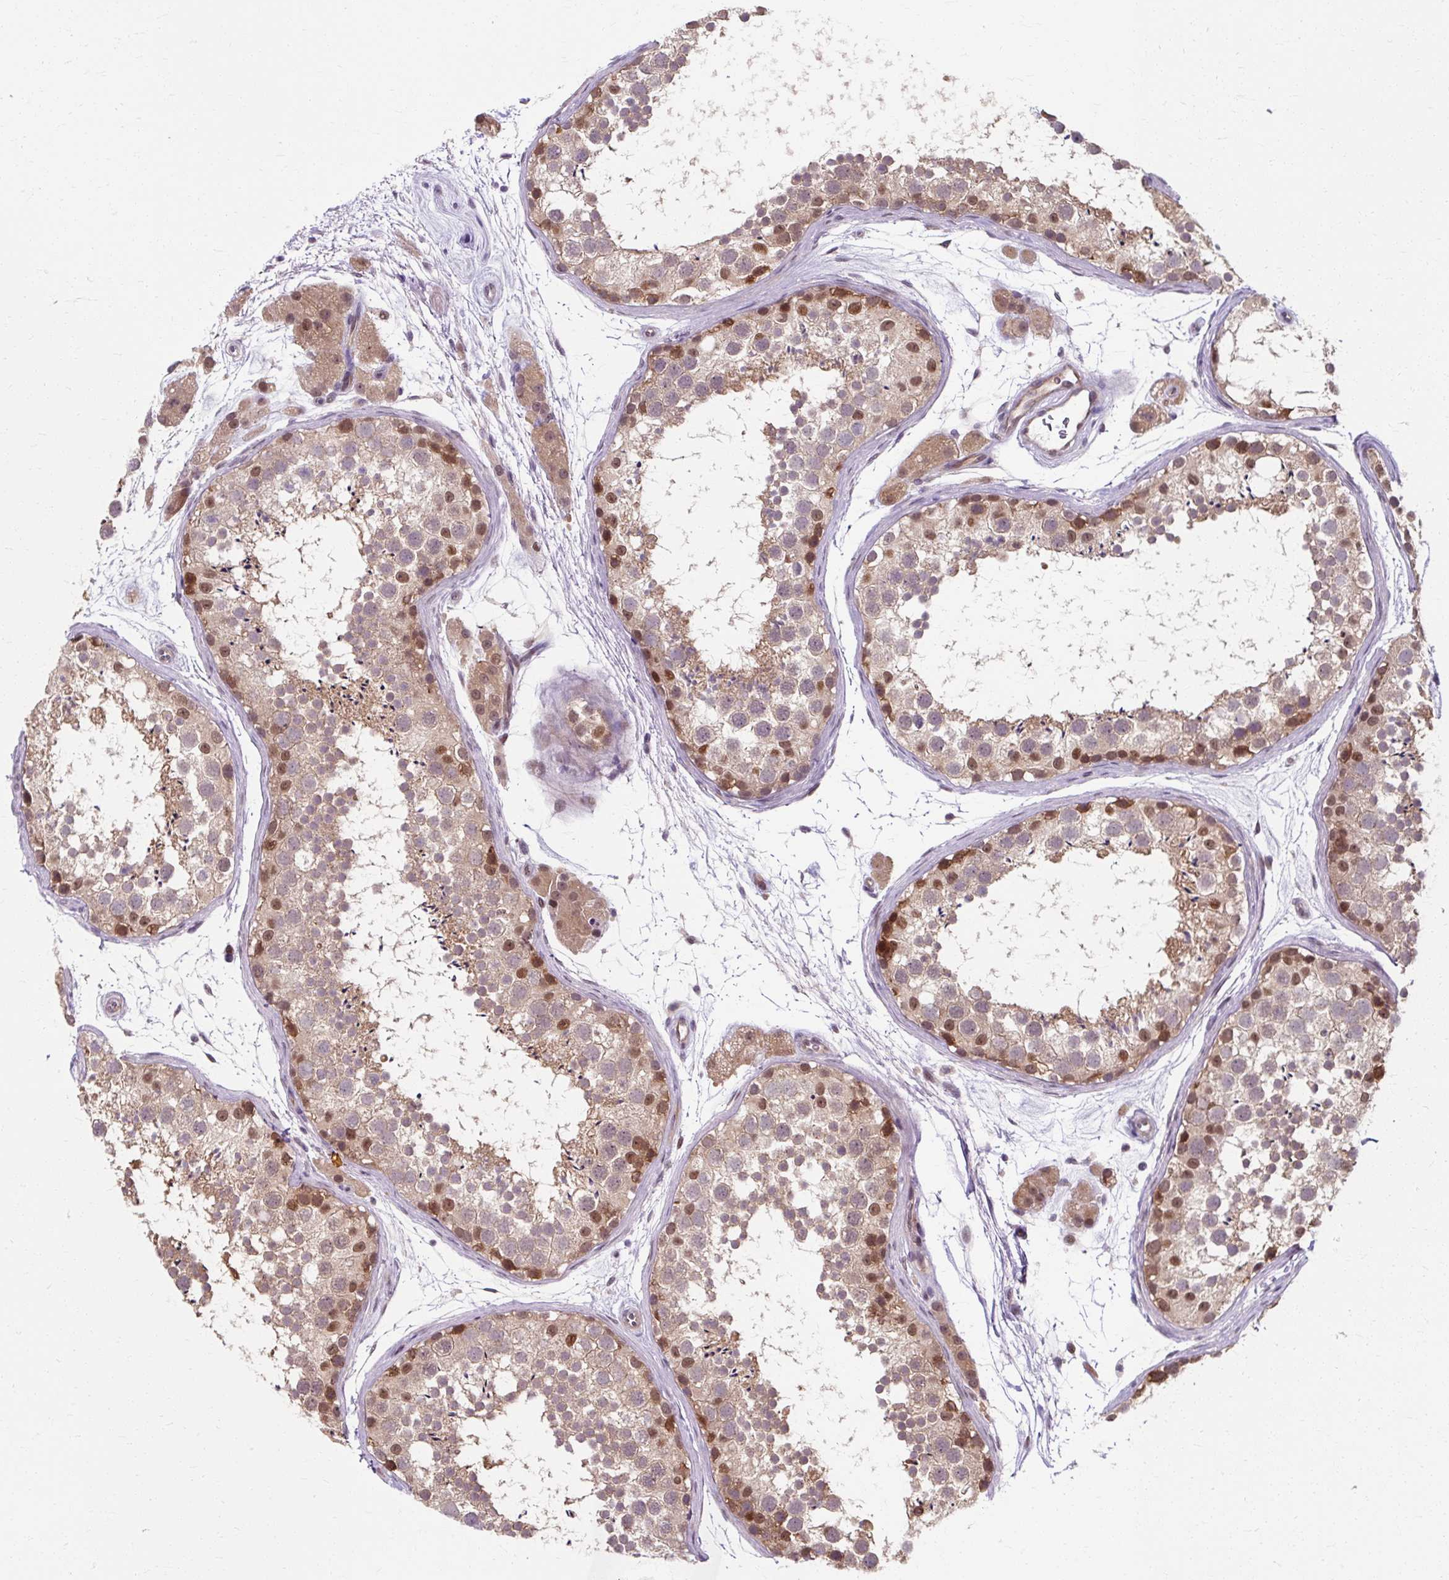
{"staining": {"intensity": "moderate", "quantity": "25%-75%", "location": "cytoplasmic/membranous,nuclear"}, "tissue": "testis", "cell_type": "Cells in seminiferous ducts", "image_type": "normal", "snomed": [{"axis": "morphology", "description": "Normal tissue, NOS"}, {"axis": "topography", "description": "Testis"}], "caption": "Protein expression analysis of benign human testis reveals moderate cytoplasmic/membranous,nuclear positivity in about 25%-75% of cells in seminiferous ducts. Ihc stains the protein in brown and the nuclei are stained blue.", "gene": "ZNF555", "patient": {"sex": "male", "age": 41}}